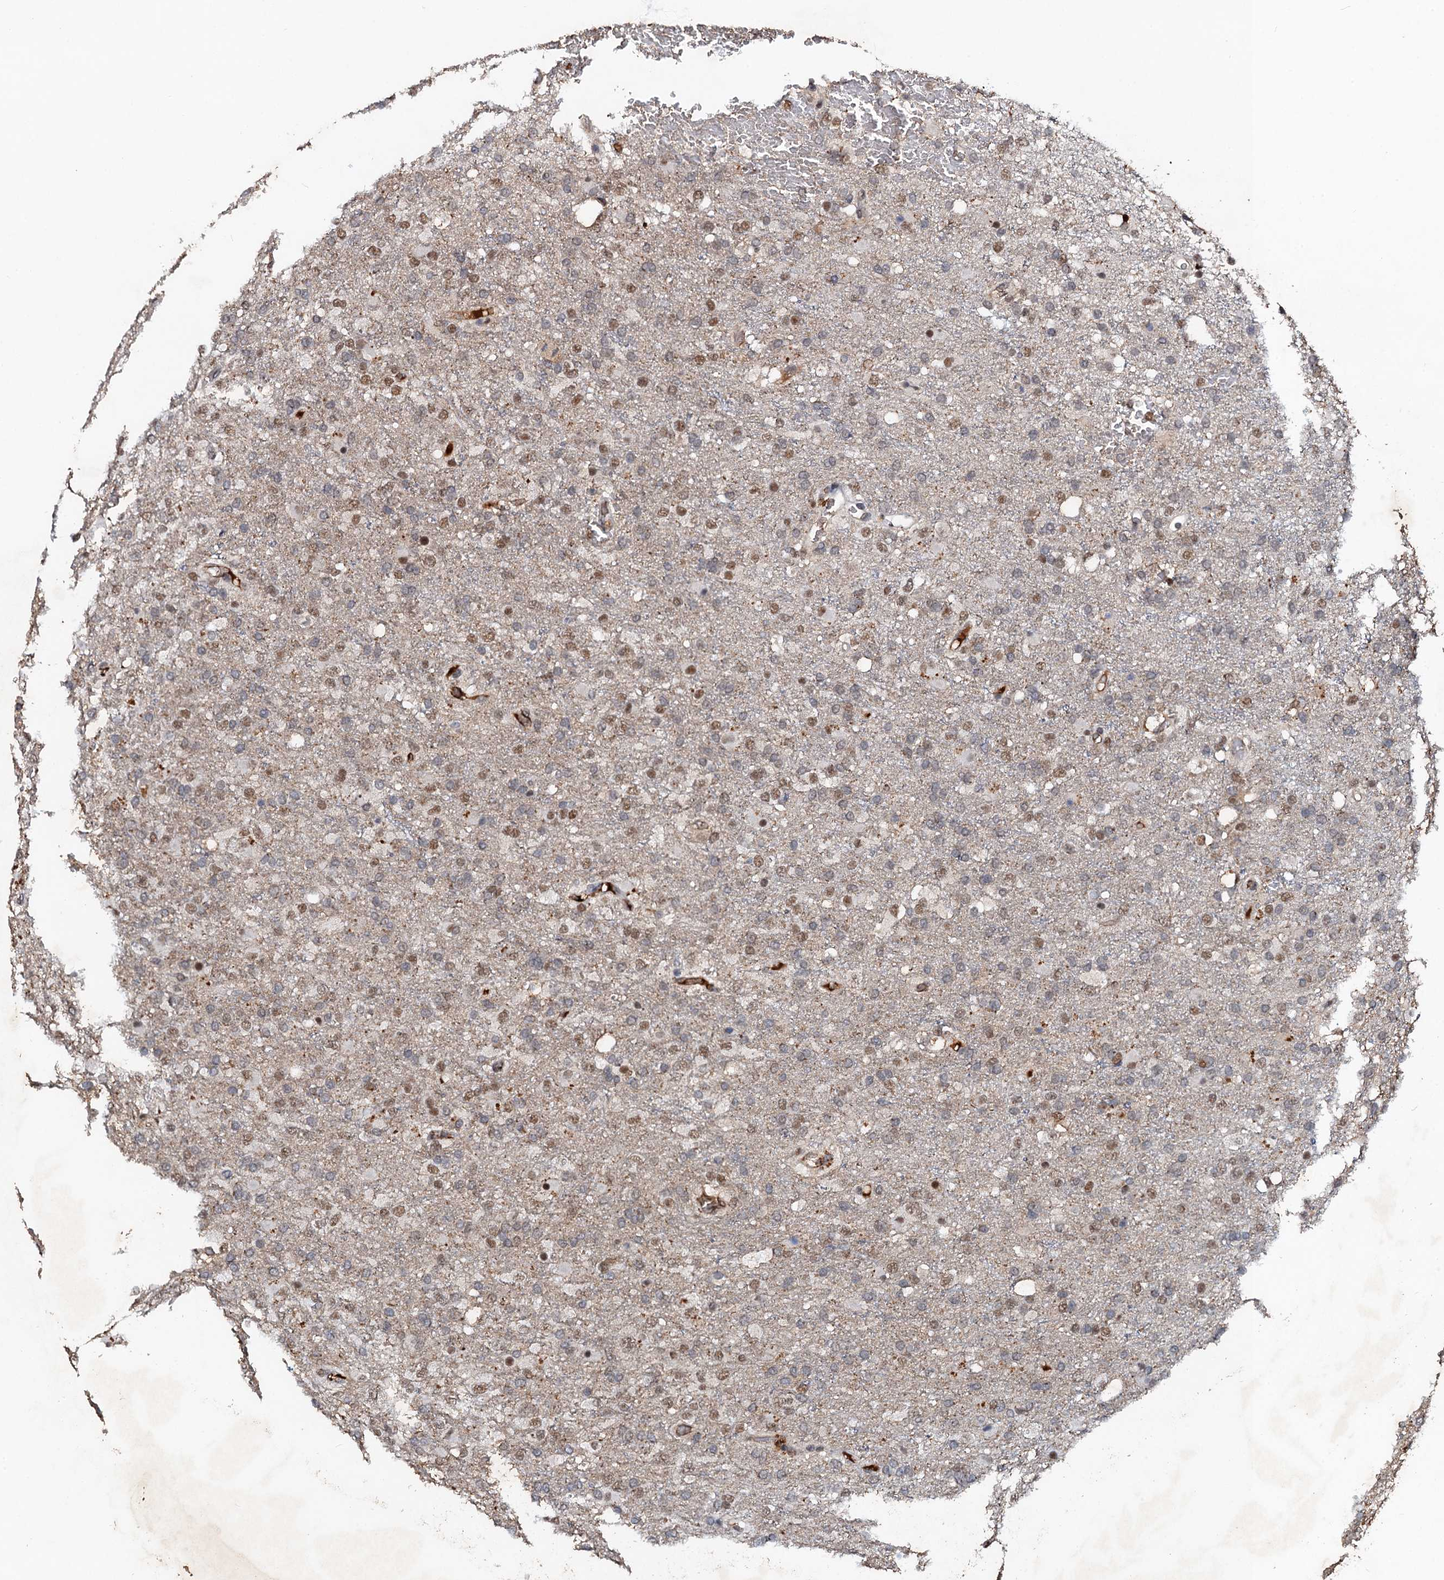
{"staining": {"intensity": "moderate", "quantity": "25%-75%", "location": "nuclear"}, "tissue": "glioma", "cell_type": "Tumor cells", "image_type": "cancer", "snomed": [{"axis": "morphology", "description": "Glioma, malignant, High grade"}, {"axis": "topography", "description": "Brain"}], "caption": "Human glioma stained with a brown dye displays moderate nuclear positive staining in approximately 25%-75% of tumor cells.", "gene": "CSTF3", "patient": {"sex": "female", "age": 74}}